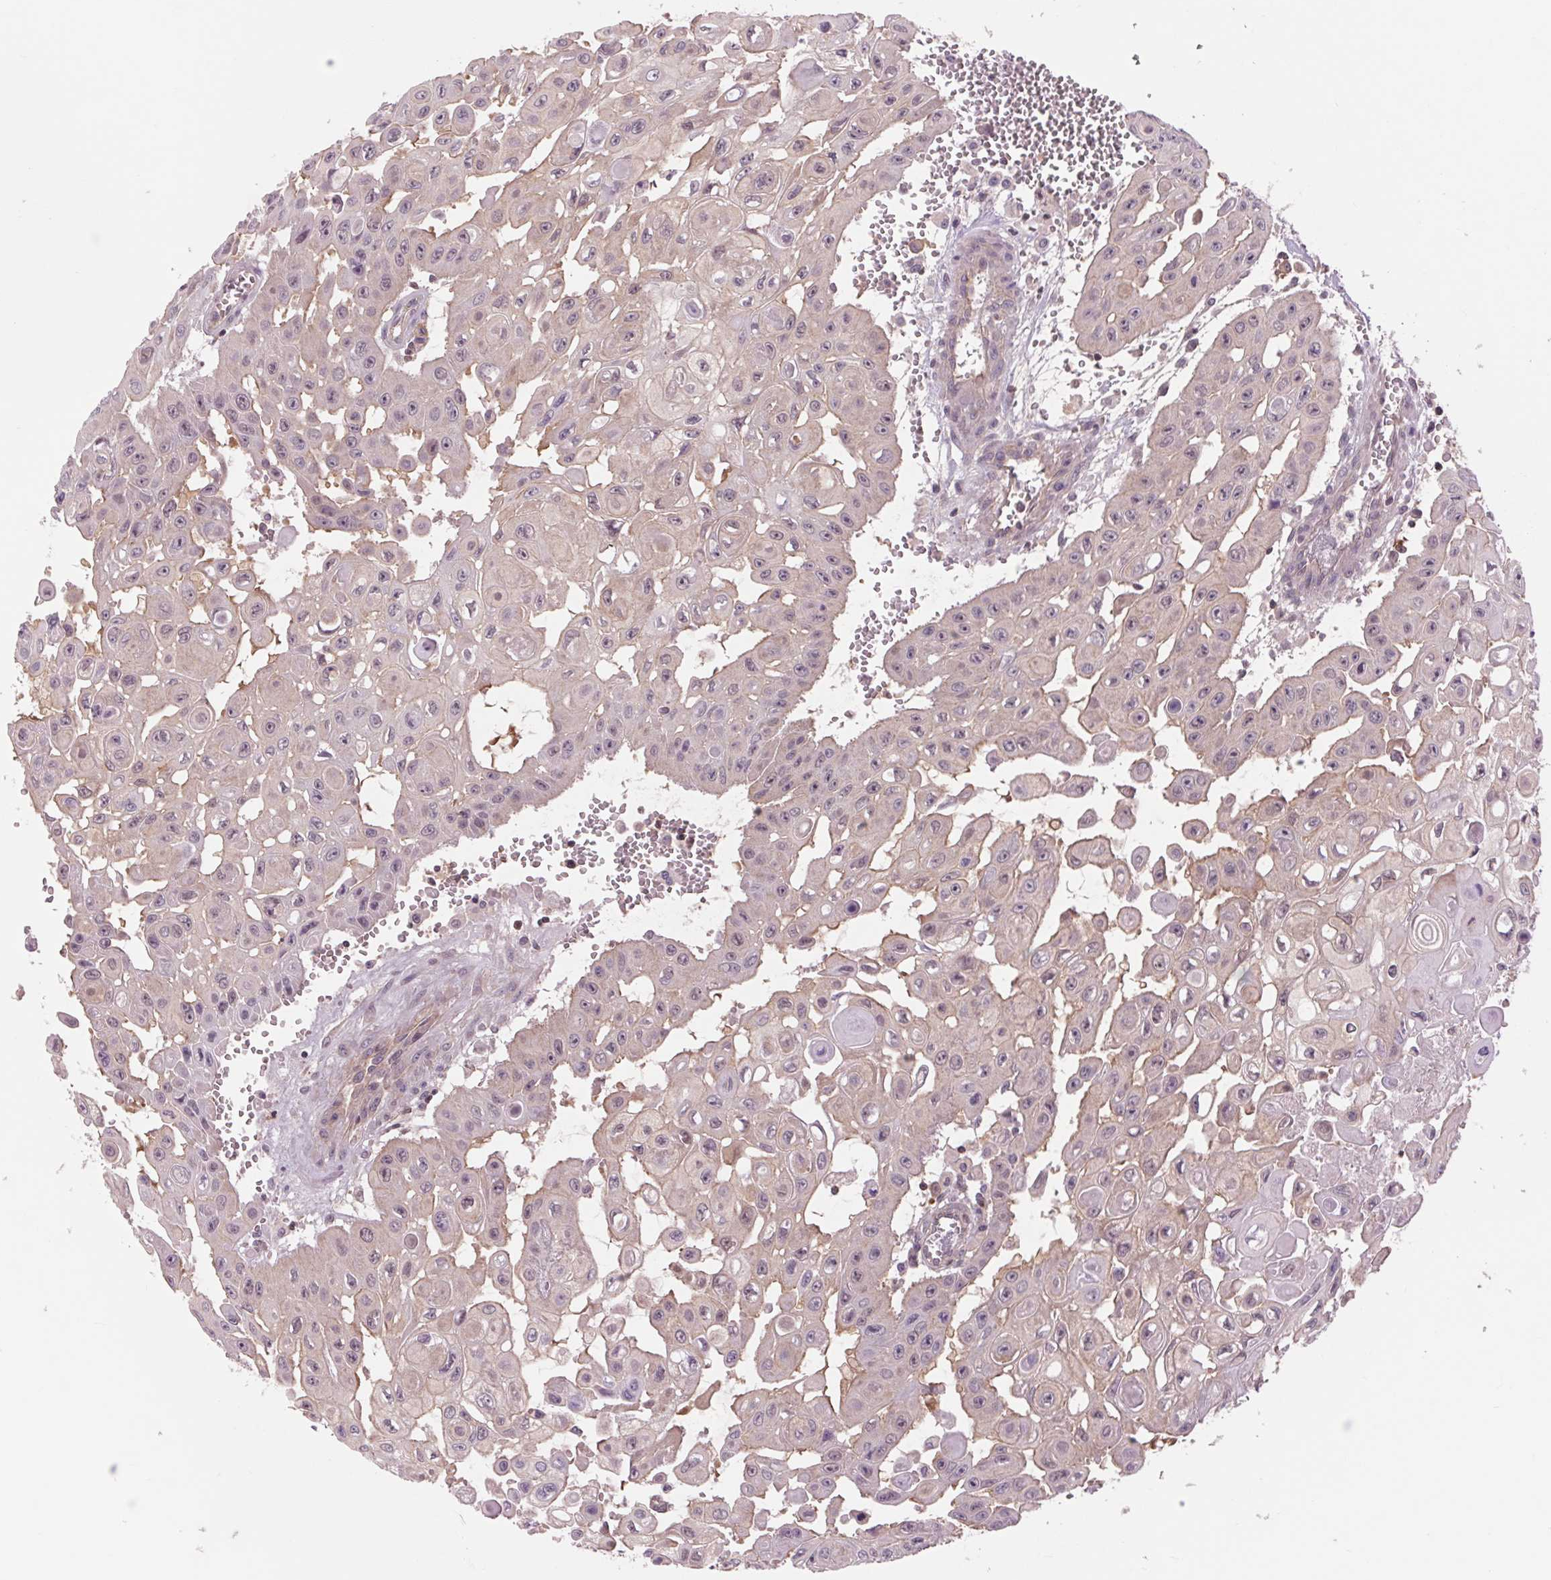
{"staining": {"intensity": "weak", "quantity": "<25%", "location": "cytoplasmic/membranous"}, "tissue": "head and neck cancer", "cell_type": "Tumor cells", "image_type": "cancer", "snomed": [{"axis": "morphology", "description": "Adenocarcinoma, NOS"}, {"axis": "topography", "description": "Head-Neck"}], "caption": "DAB (3,3'-diaminobenzidine) immunohistochemical staining of head and neck cancer (adenocarcinoma) shows no significant expression in tumor cells. The staining is performed using DAB brown chromogen with nuclei counter-stained in using hematoxylin.", "gene": "SH3RF2", "patient": {"sex": "male", "age": 73}}